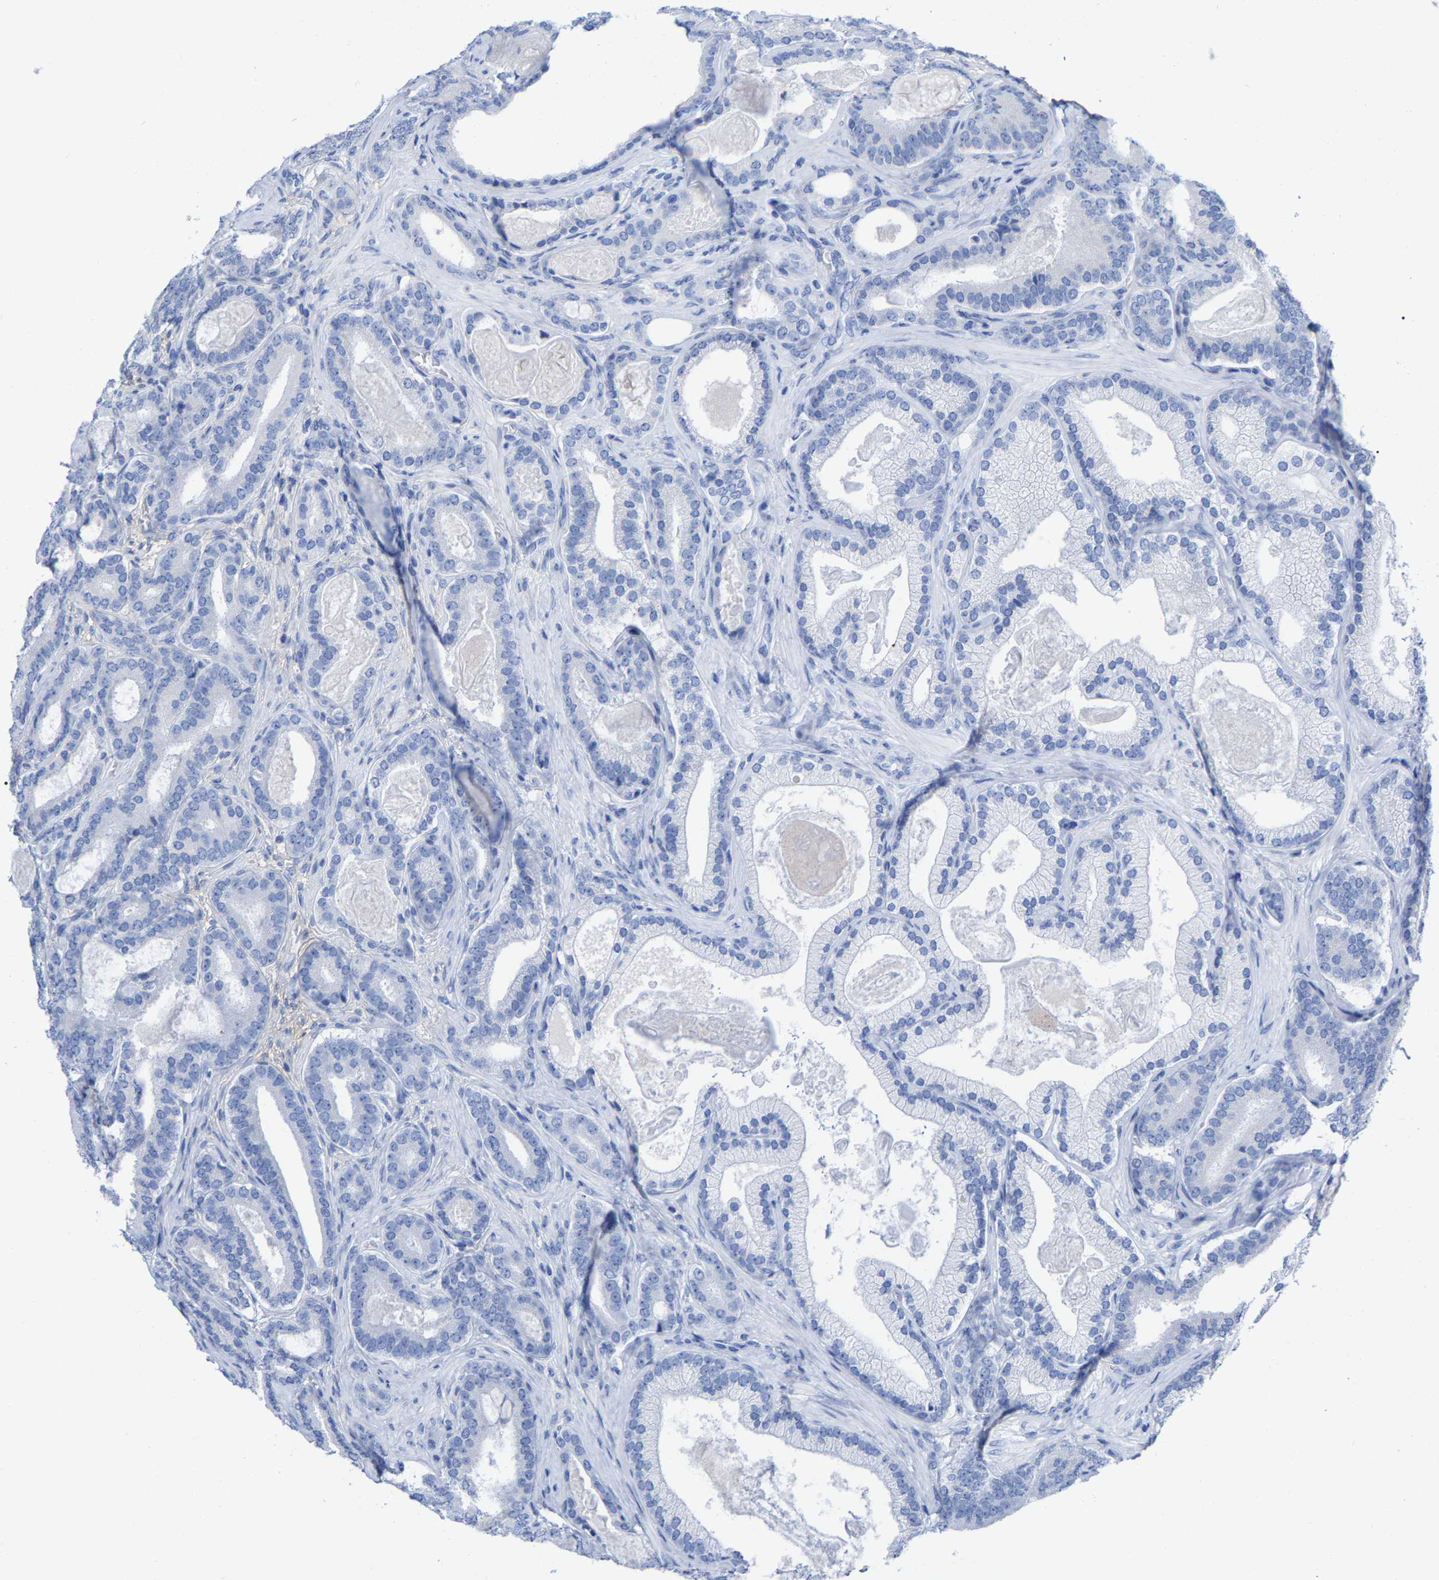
{"staining": {"intensity": "negative", "quantity": "none", "location": "none"}, "tissue": "prostate cancer", "cell_type": "Tumor cells", "image_type": "cancer", "snomed": [{"axis": "morphology", "description": "Adenocarcinoma, High grade"}, {"axis": "topography", "description": "Prostate"}], "caption": "Photomicrograph shows no protein expression in tumor cells of prostate cancer (adenocarcinoma (high-grade)) tissue. (Brightfield microscopy of DAB (3,3'-diaminobenzidine) immunohistochemistry at high magnification).", "gene": "HAPLN1", "patient": {"sex": "male", "age": 60}}